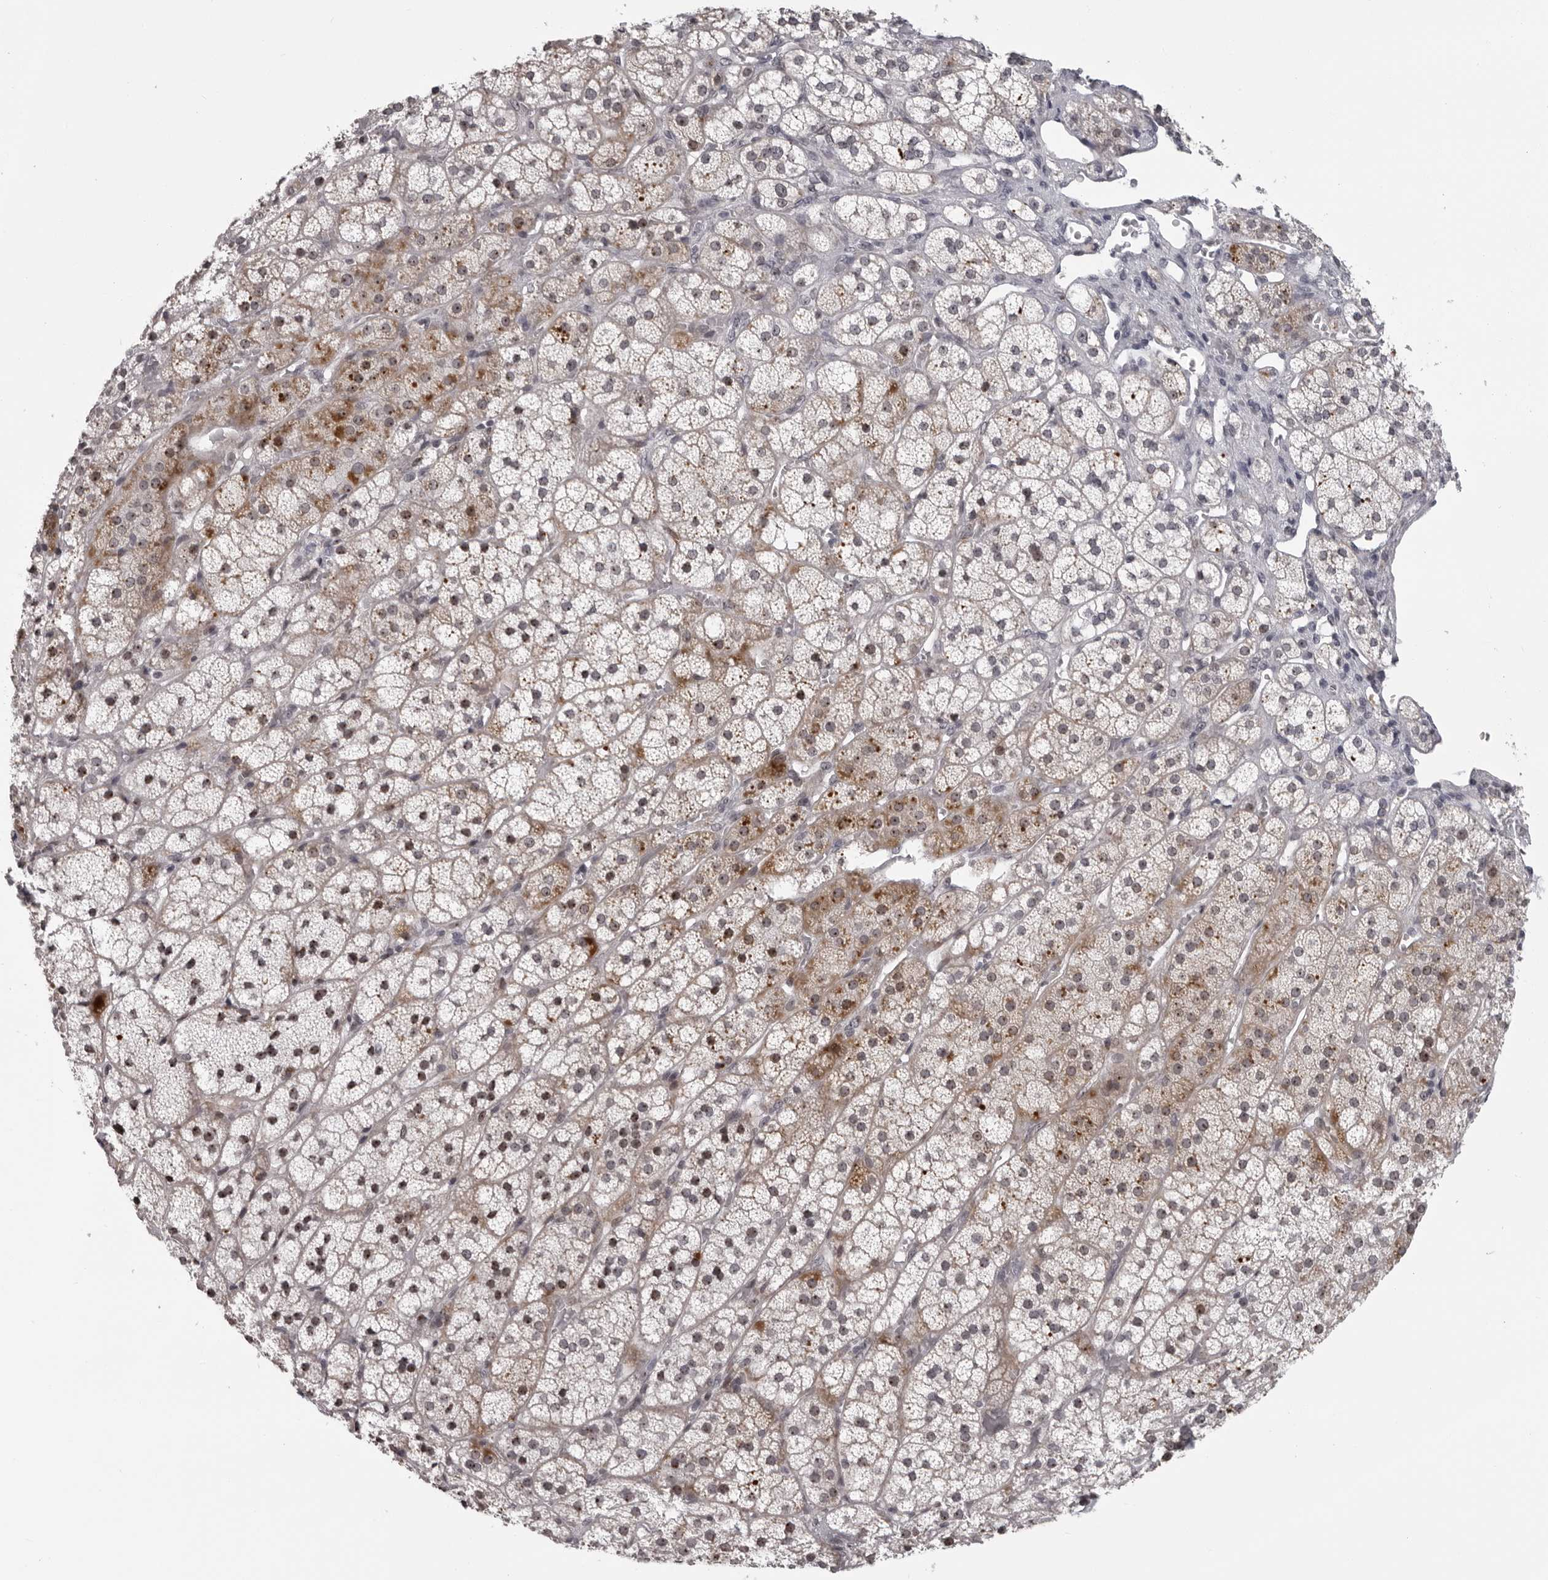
{"staining": {"intensity": "moderate", "quantity": "25%-75%", "location": "cytoplasmic/membranous,nuclear"}, "tissue": "adrenal gland", "cell_type": "Glandular cells", "image_type": "normal", "snomed": [{"axis": "morphology", "description": "Normal tissue, NOS"}, {"axis": "topography", "description": "Adrenal gland"}], "caption": "A high-resolution histopathology image shows IHC staining of unremarkable adrenal gland, which displays moderate cytoplasmic/membranous,nuclear expression in approximately 25%-75% of glandular cells.", "gene": "HELZ", "patient": {"sex": "female", "age": 44}}